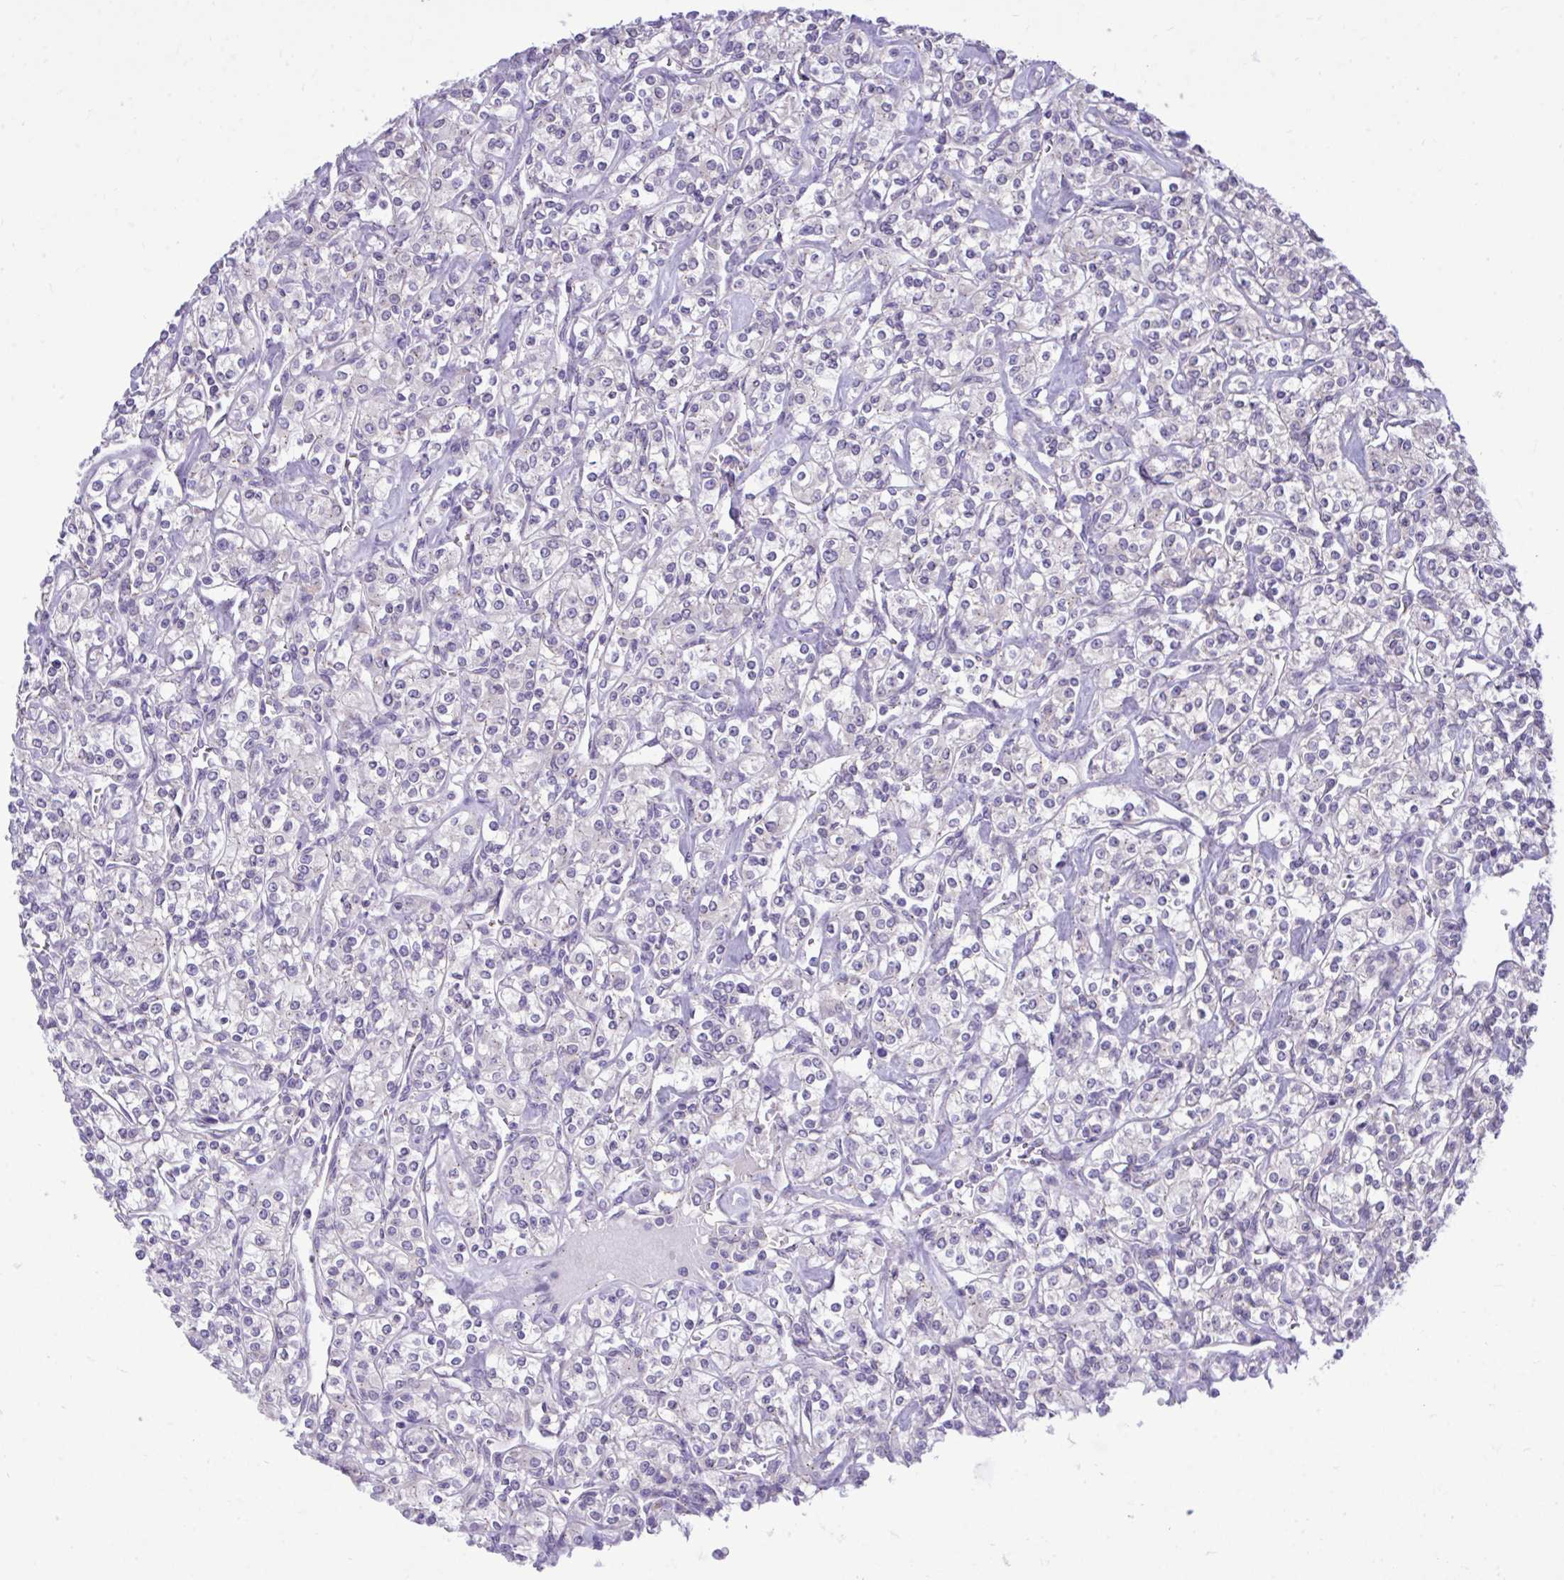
{"staining": {"intensity": "negative", "quantity": "none", "location": "none"}, "tissue": "renal cancer", "cell_type": "Tumor cells", "image_type": "cancer", "snomed": [{"axis": "morphology", "description": "Adenocarcinoma, NOS"}, {"axis": "topography", "description": "Kidney"}], "caption": "Image shows no significant protein positivity in tumor cells of renal cancer.", "gene": "CEACAM18", "patient": {"sex": "male", "age": 77}}